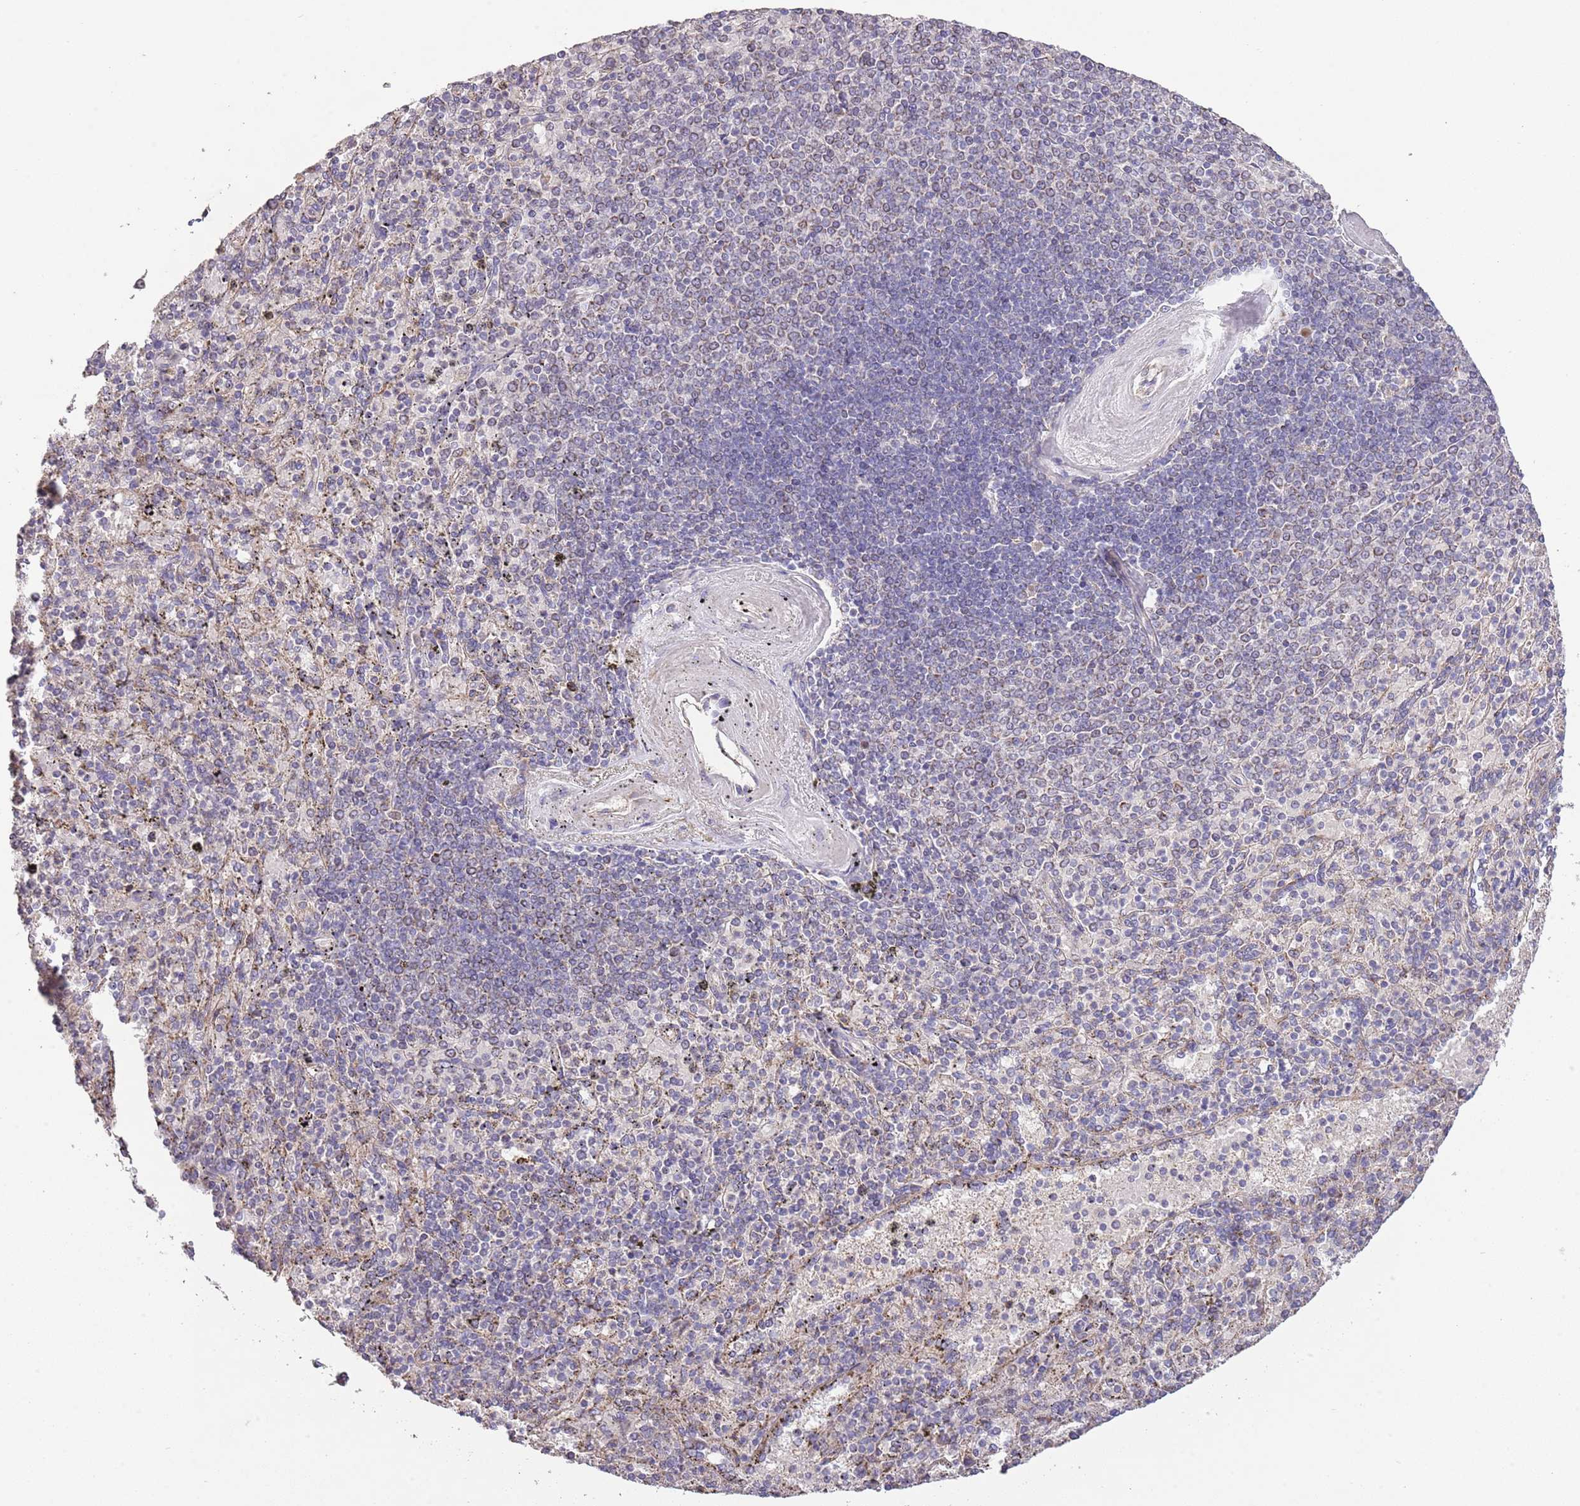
{"staining": {"intensity": "weak", "quantity": "25%-75%", "location": "cytoplasmic/membranous"}, "tissue": "spleen", "cell_type": "Cells in red pulp", "image_type": "normal", "snomed": [{"axis": "morphology", "description": "Normal tissue, NOS"}, {"axis": "topography", "description": "Spleen"}], "caption": "About 25%-75% of cells in red pulp in normal spleen exhibit weak cytoplasmic/membranous protein staining as visualized by brown immunohistochemical staining.", "gene": "IVD", "patient": {"sex": "male", "age": 82}}